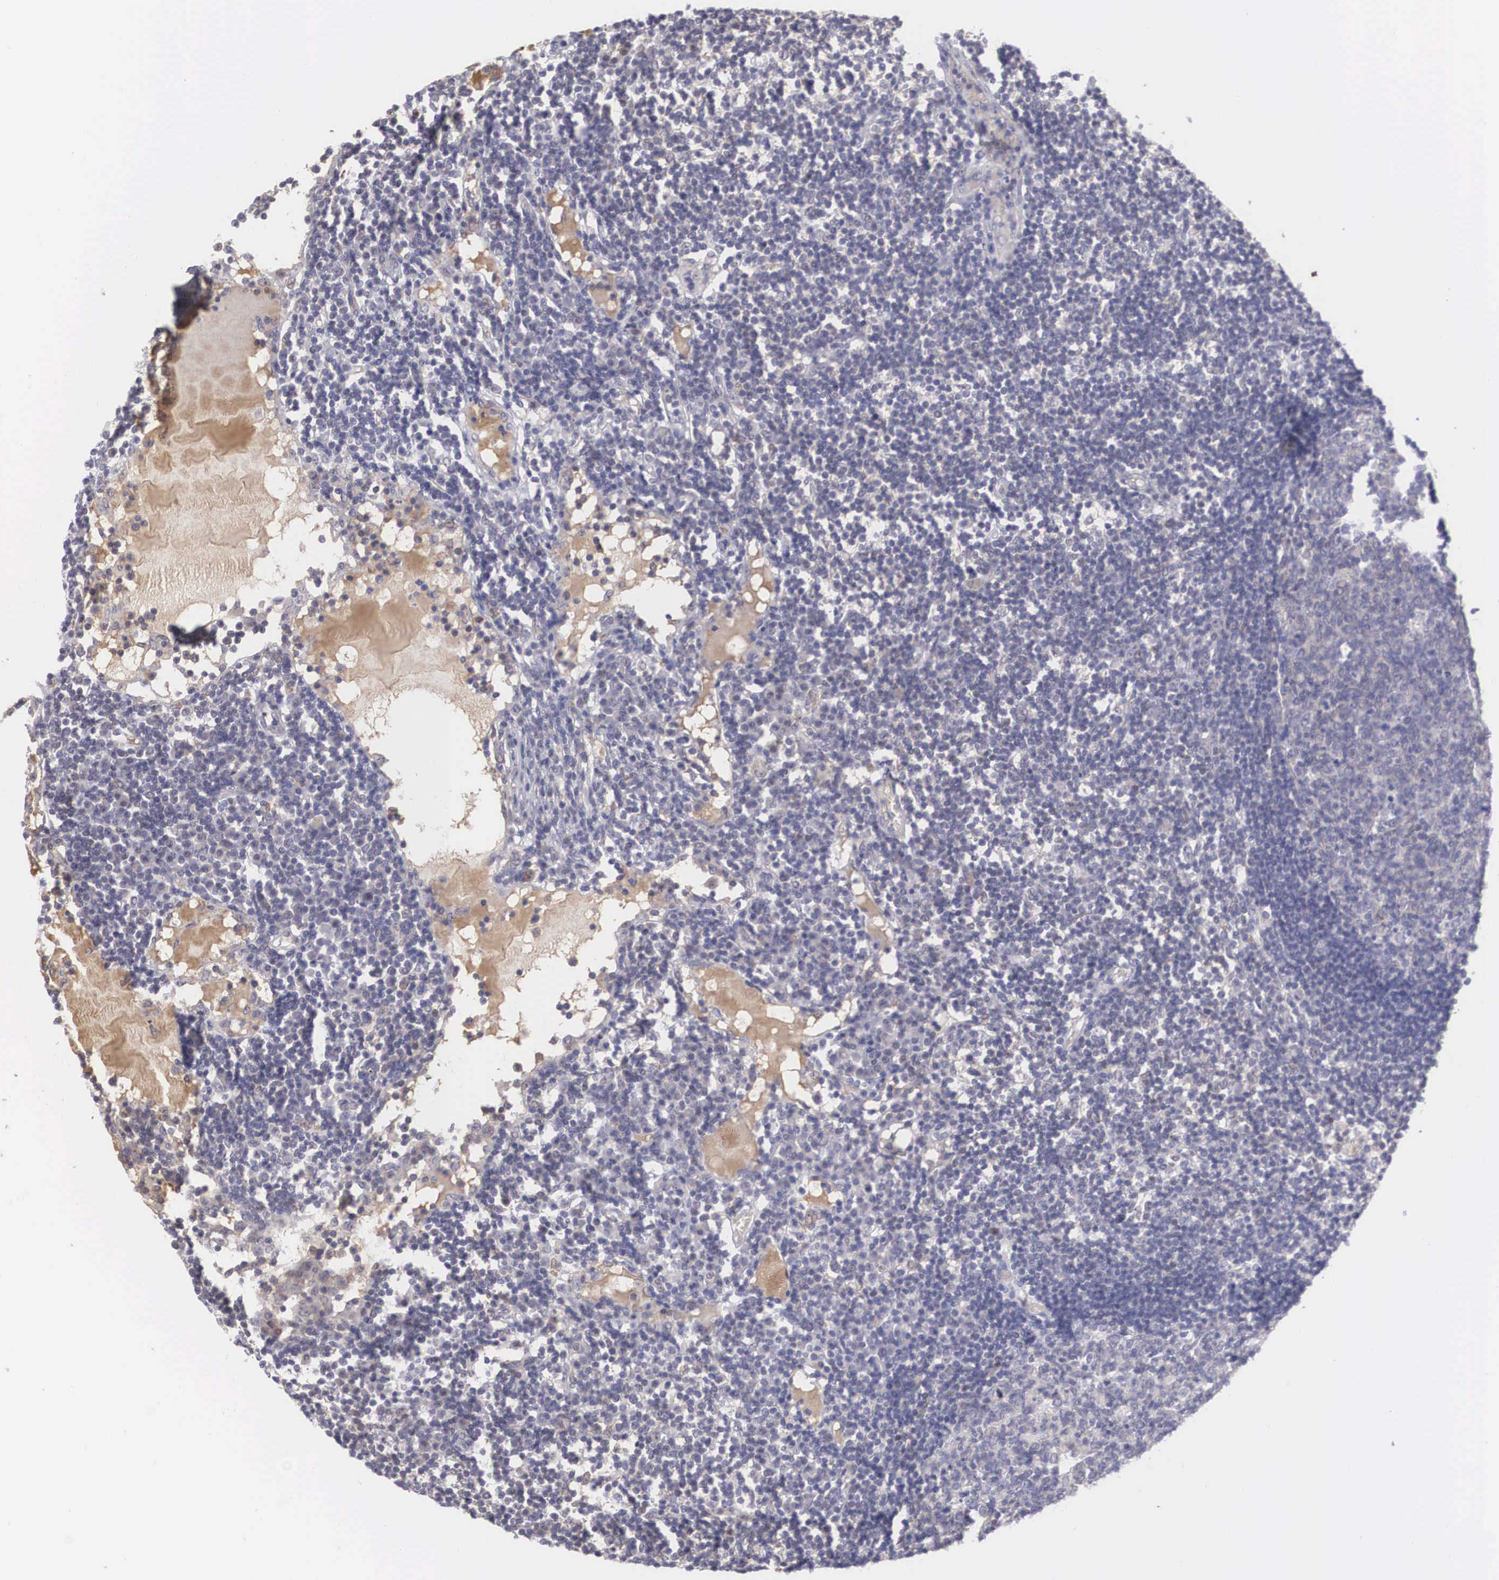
{"staining": {"intensity": "negative", "quantity": "none", "location": "none"}, "tissue": "lymph node", "cell_type": "Germinal center cells", "image_type": "normal", "snomed": [{"axis": "morphology", "description": "Normal tissue, NOS"}, {"axis": "topography", "description": "Lymph node"}], "caption": "High power microscopy histopathology image of an immunohistochemistry (IHC) image of unremarkable lymph node, revealing no significant expression in germinal center cells. The staining was performed using DAB to visualize the protein expression in brown, while the nuclei were stained in blue with hematoxylin (Magnification: 20x).", "gene": "RBPJ", "patient": {"sex": "female", "age": 55}}